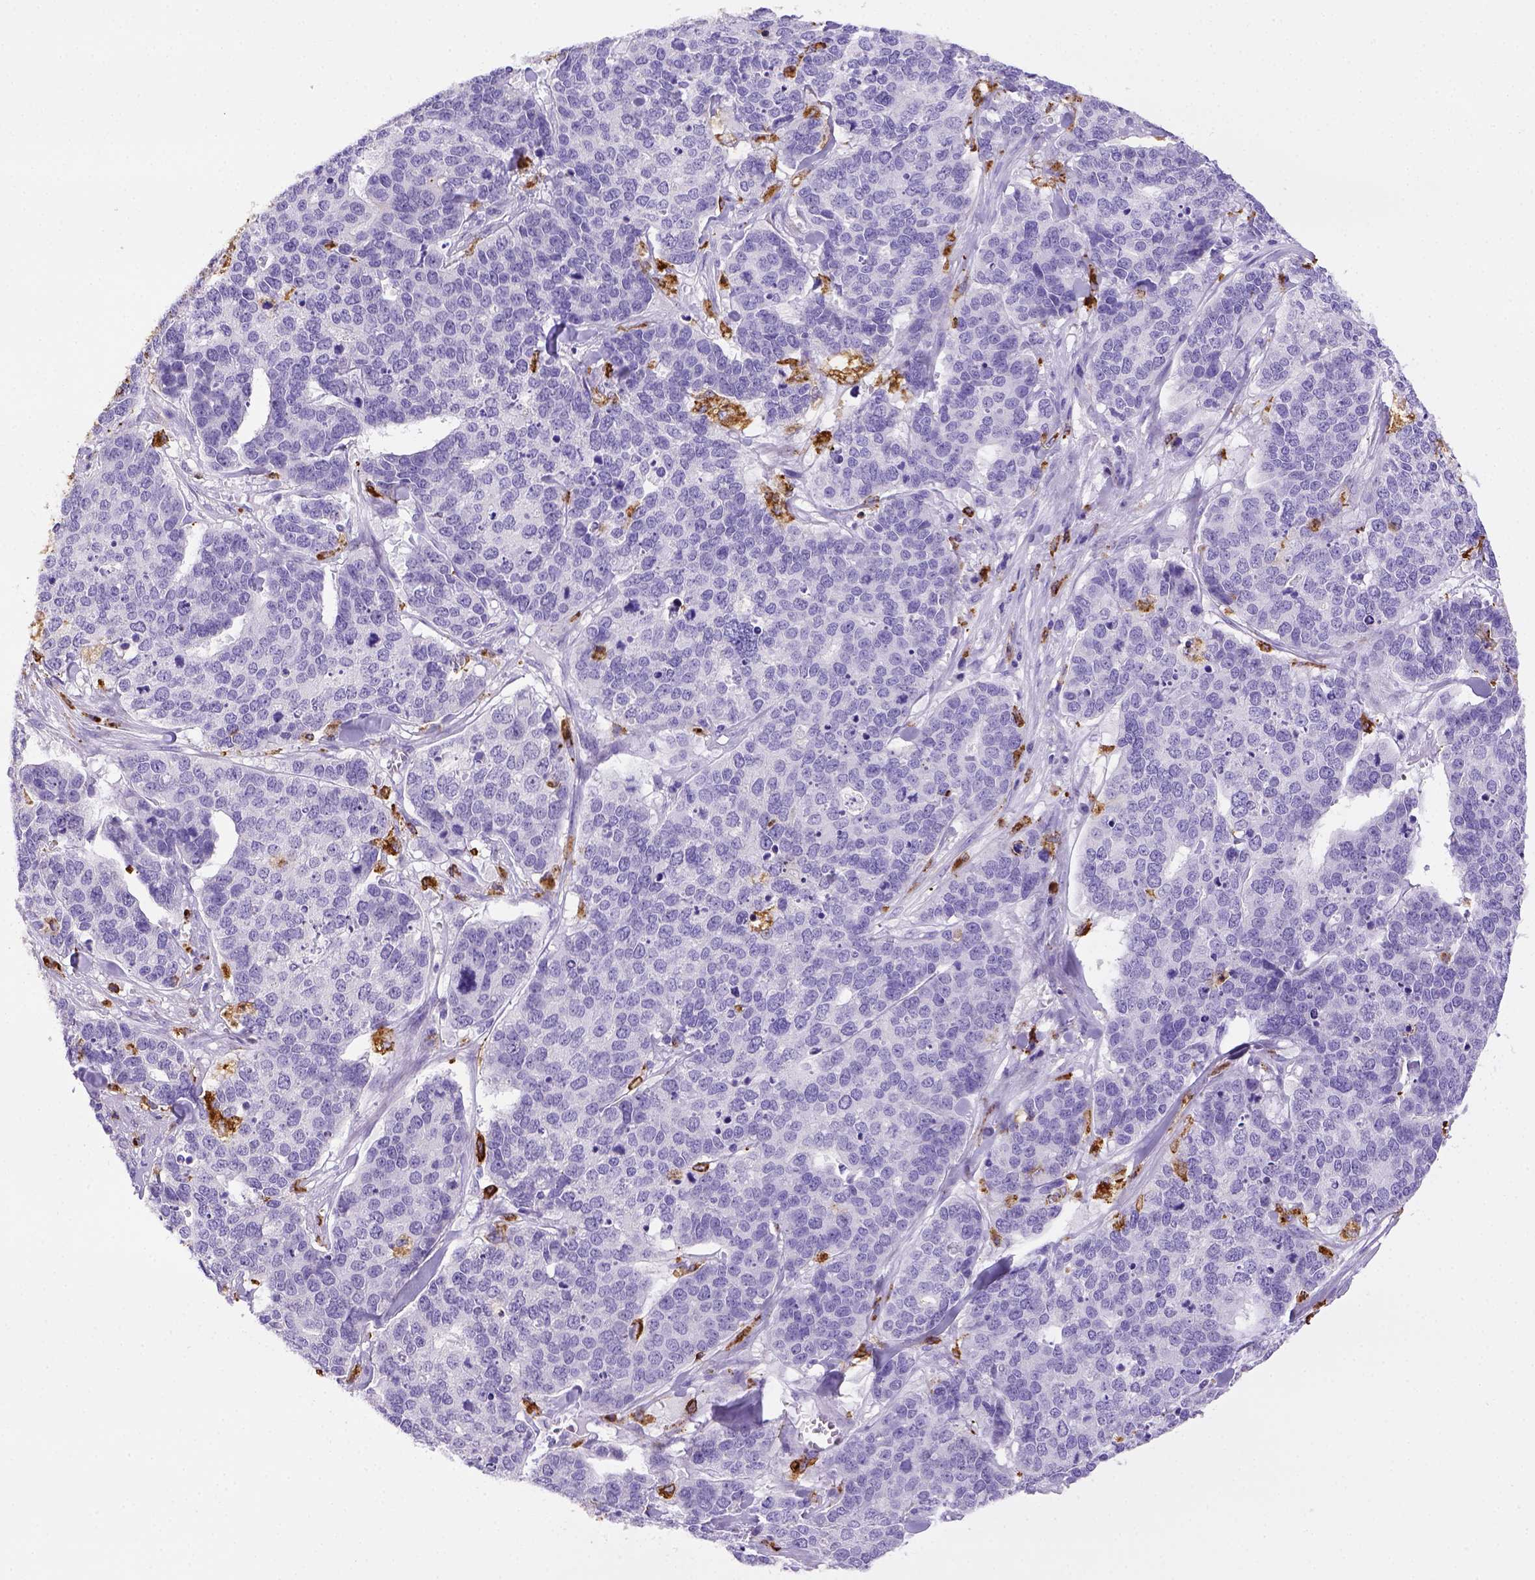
{"staining": {"intensity": "negative", "quantity": "none", "location": "none"}, "tissue": "ovarian cancer", "cell_type": "Tumor cells", "image_type": "cancer", "snomed": [{"axis": "morphology", "description": "Carcinoma, endometroid"}, {"axis": "topography", "description": "Ovary"}], "caption": "Image shows no protein positivity in tumor cells of ovarian endometroid carcinoma tissue.", "gene": "CD68", "patient": {"sex": "female", "age": 65}}